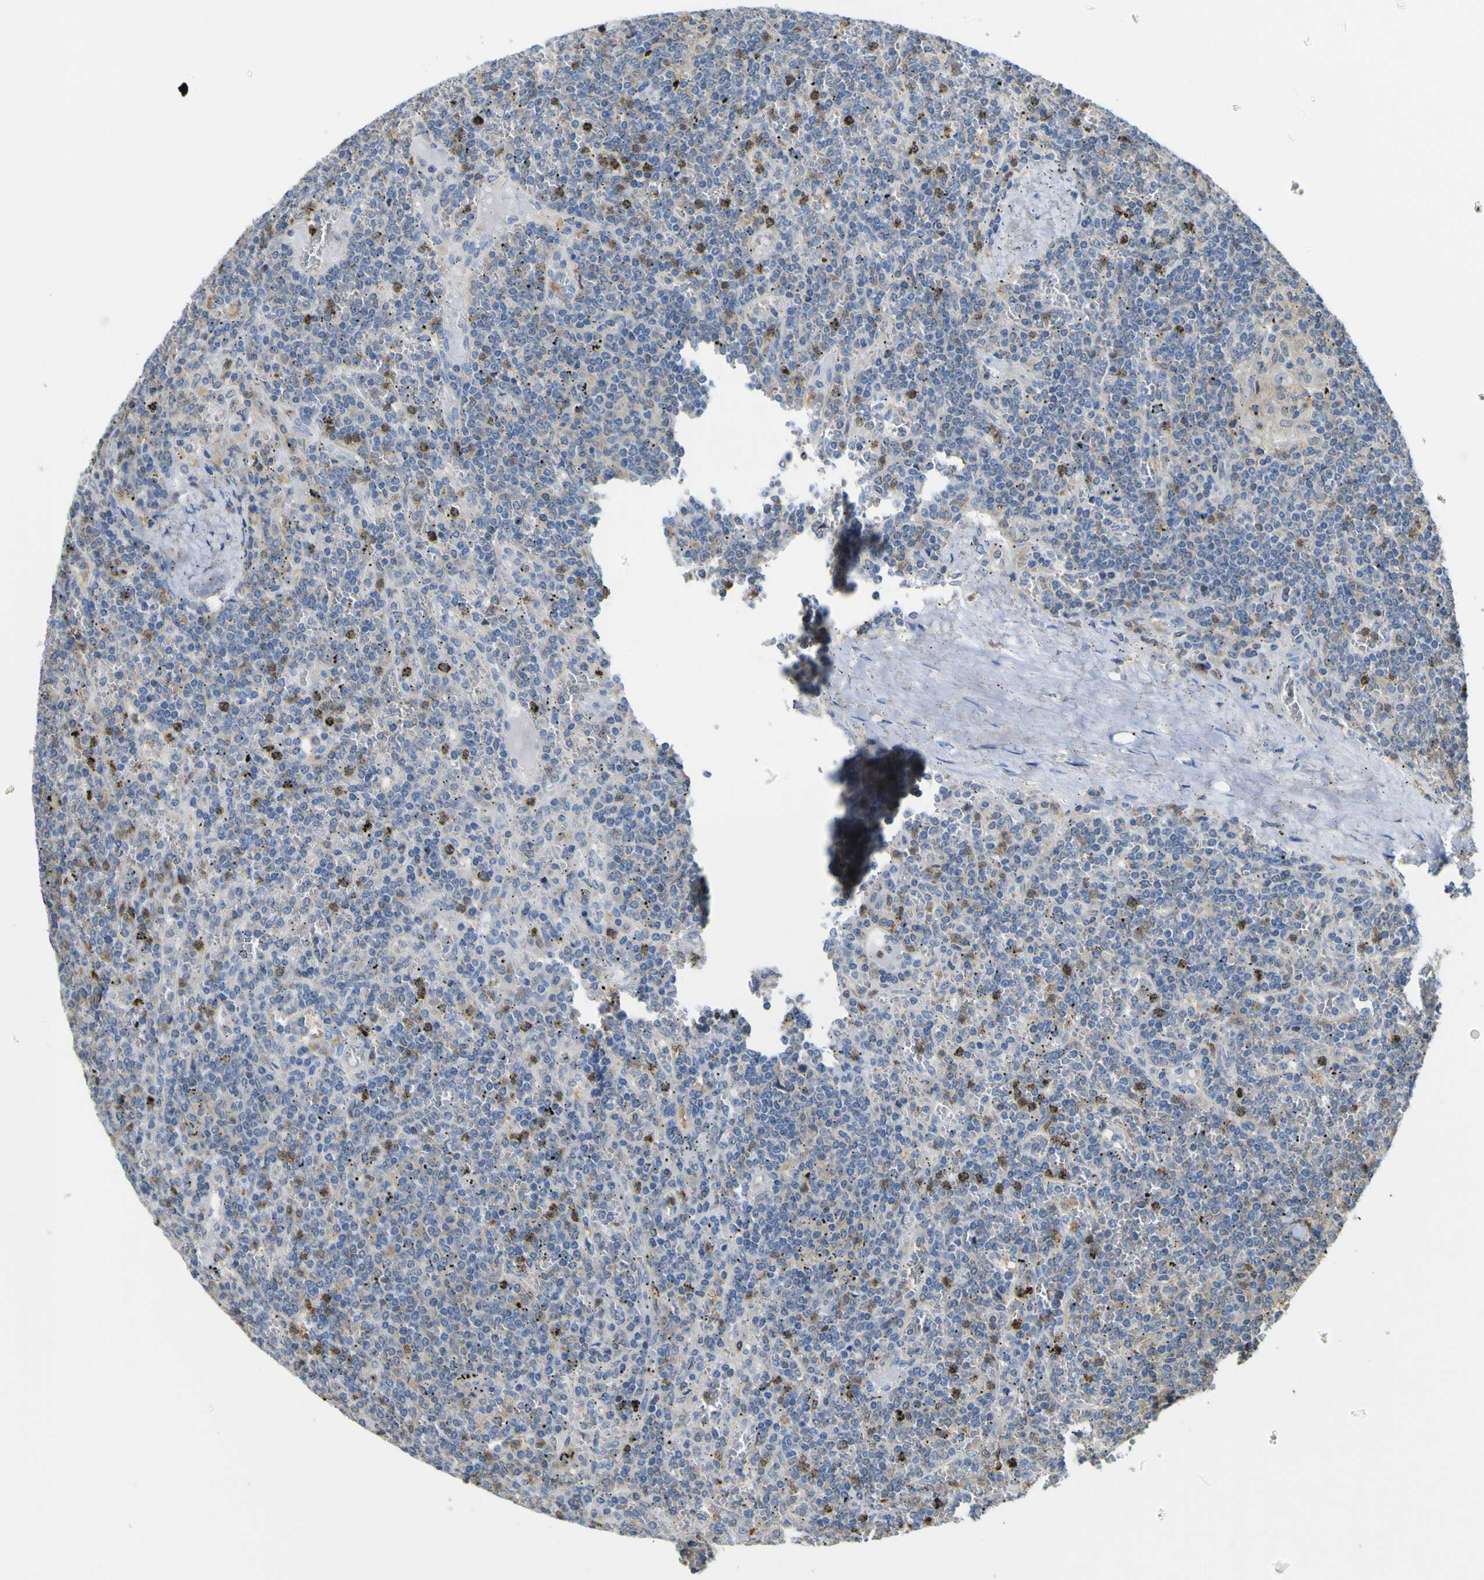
{"staining": {"intensity": "moderate", "quantity": "<25%", "location": "cytoplasmic/membranous"}, "tissue": "lymphoma", "cell_type": "Tumor cells", "image_type": "cancer", "snomed": [{"axis": "morphology", "description": "Malignant lymphoma, non-Hodgkin's type, Low grade"}, {"axis": "topography", "description": "Spleen"}], "caption": "Protein staining of malignant lymphoma, non-Hodgkin's type (low-grade) tissue shows moderate cytoplasmic/membranous staining in about <25% of tumor cells.", "gene": "ABHD3", "patient": {"sex": "female", "age": 19}}